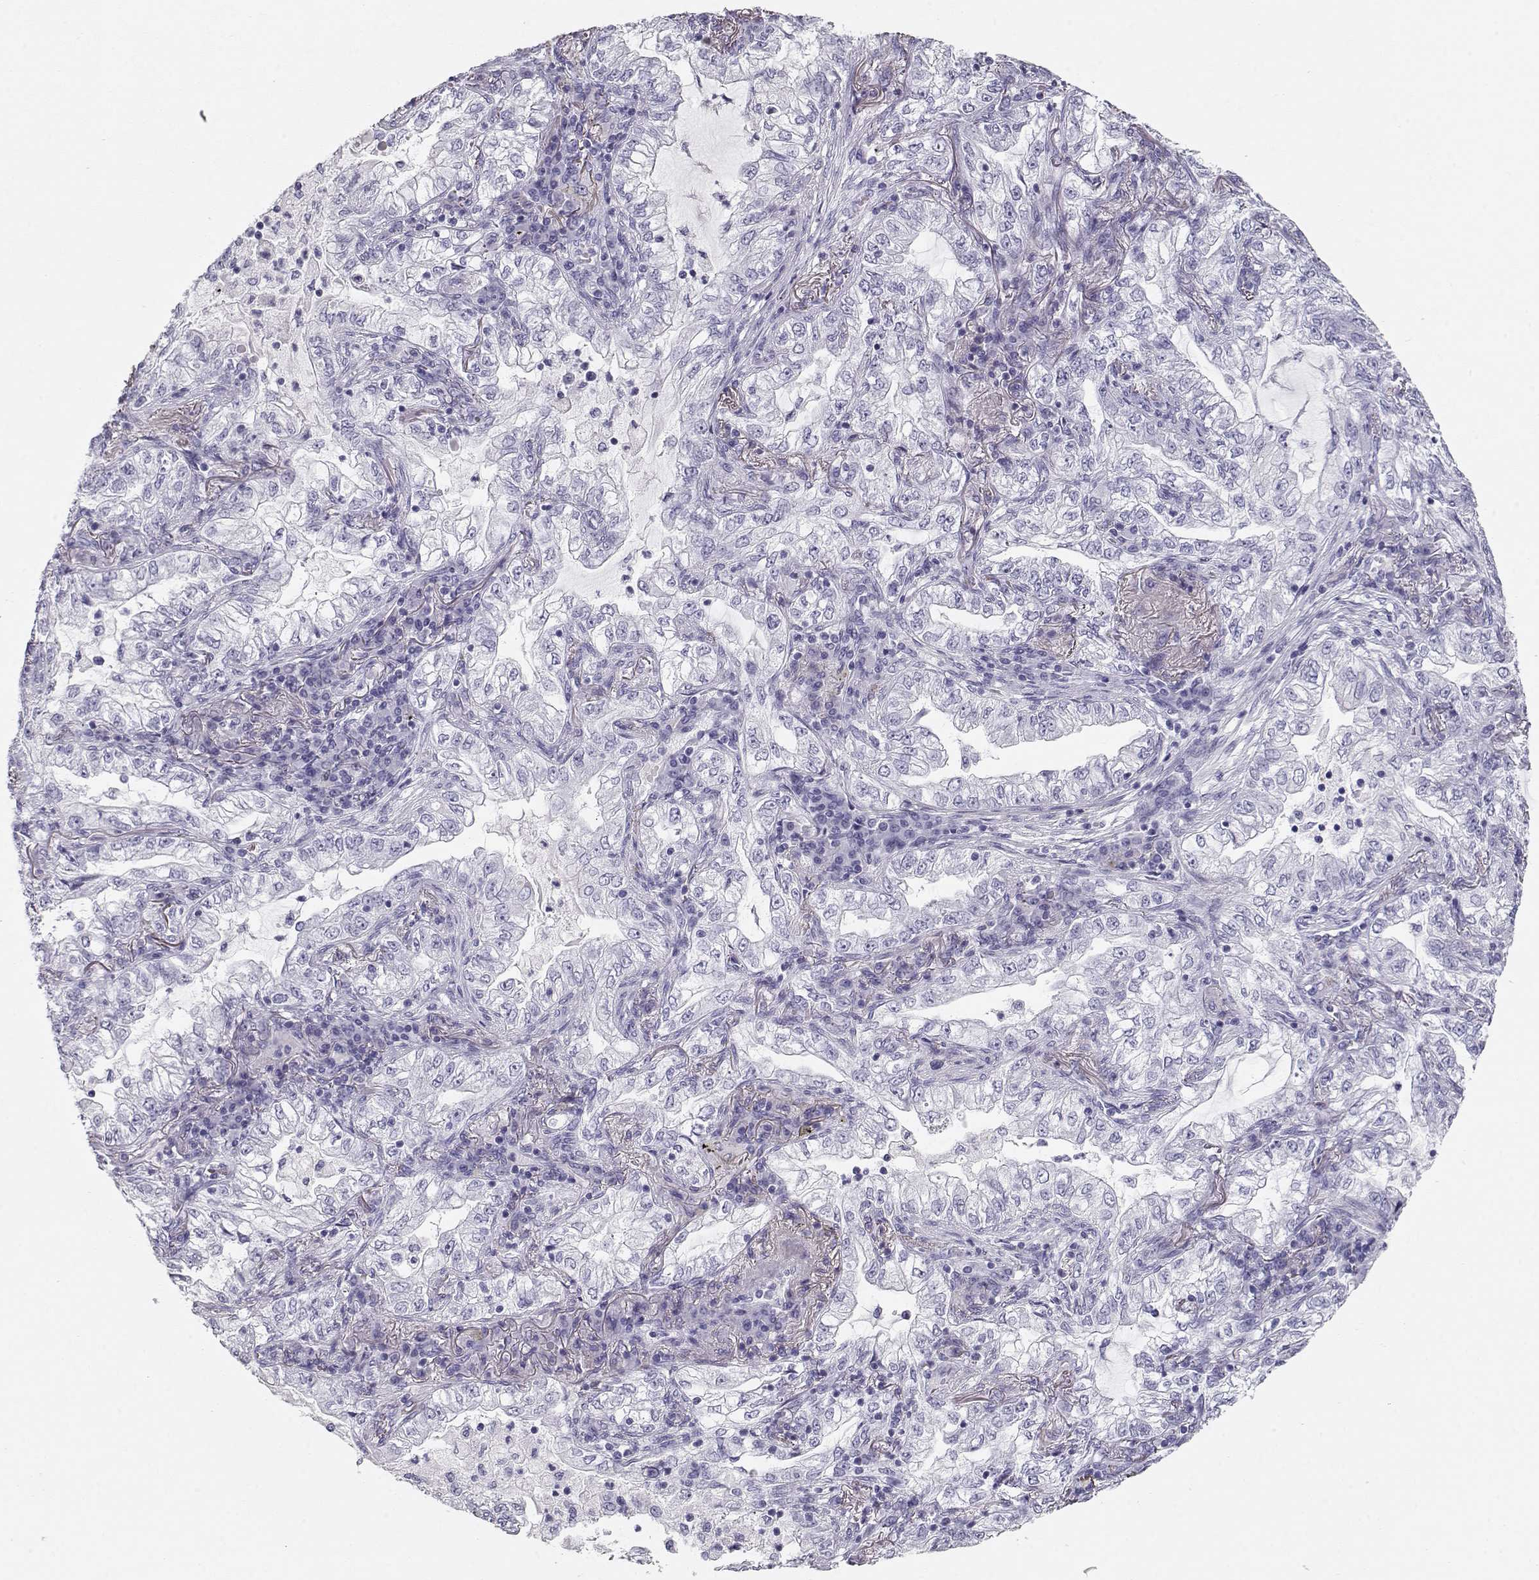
{"staining": {"intensity": "negative", "quantity": "none", "location": "none"}, "tissue": "lung cancer", "cell_type": "Tumor cells", "image_type": "cancer", "snomed": [{"axis": "morphology", "description": "Adenocarcinoma, NOS"}, {"axis": "topography", "description": "Lung"}], "caption": "Photomicrograph shows no significant protein expression in tumor cells of adenocarcinoma (lung). (Immunohistochemistry (ihc), brightfield microscopy, high magnification).", "gene": "MAGEC1", "patient": {"sex": "female", "age": 73}}